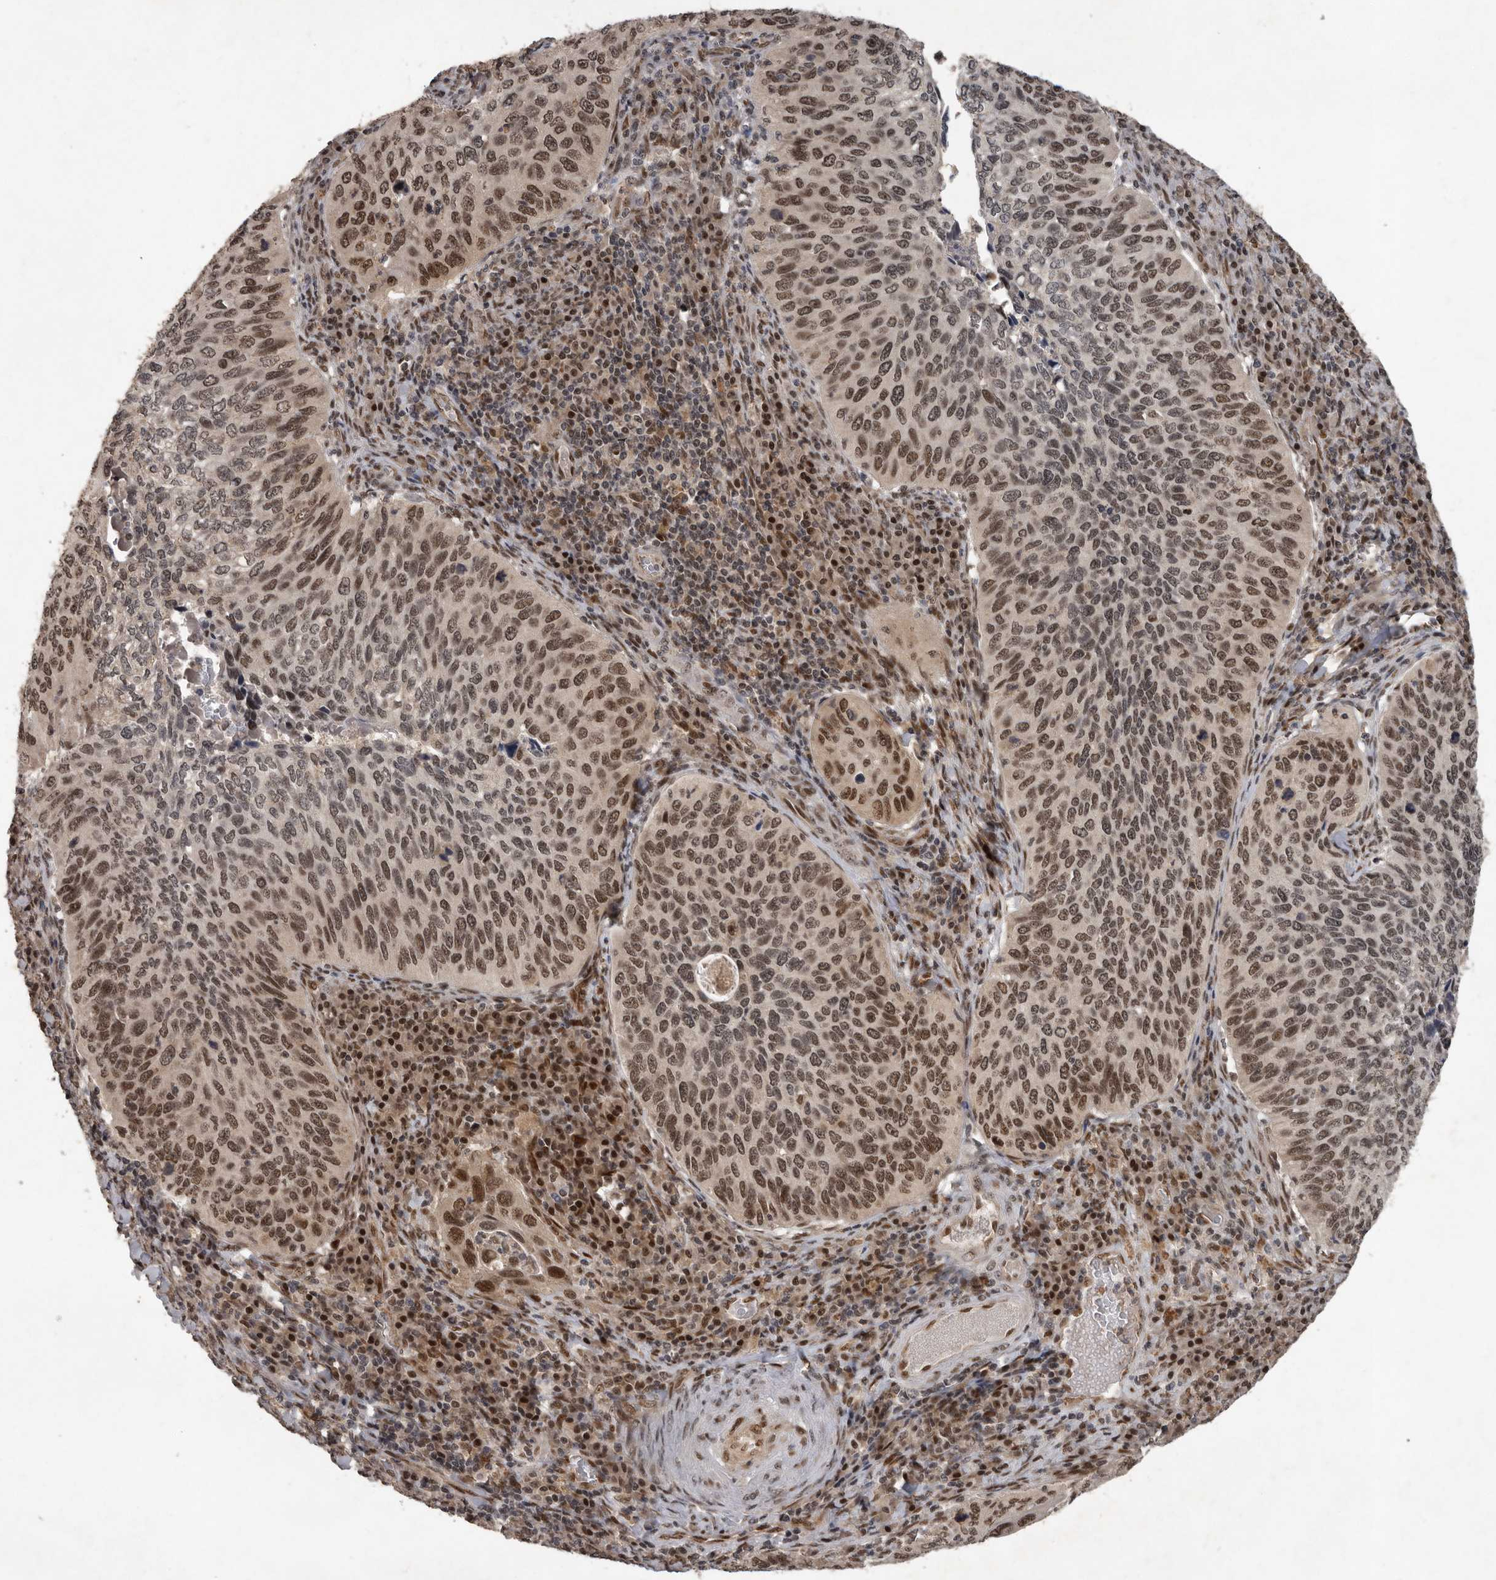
{"staining": {"intensity": "strong", "quantity": "25%-75%", "location": "nuclear"}, "tissue": "cervical cancer", "cell_type": "Tumor cells", "image_type": "cancer", "snomed": [{"axis": "morphology", "description": "Squamous cell carcinoma, NOS"}, {"axis": "topography", "description": "Cervix"}], "caption": "Human cervical cancer (squamous cell carcinoma) stained with a protein marker shows strong staining in tumor cells.", "gene": "CDC27", "patient": {"sex": "female", "age": 38}}